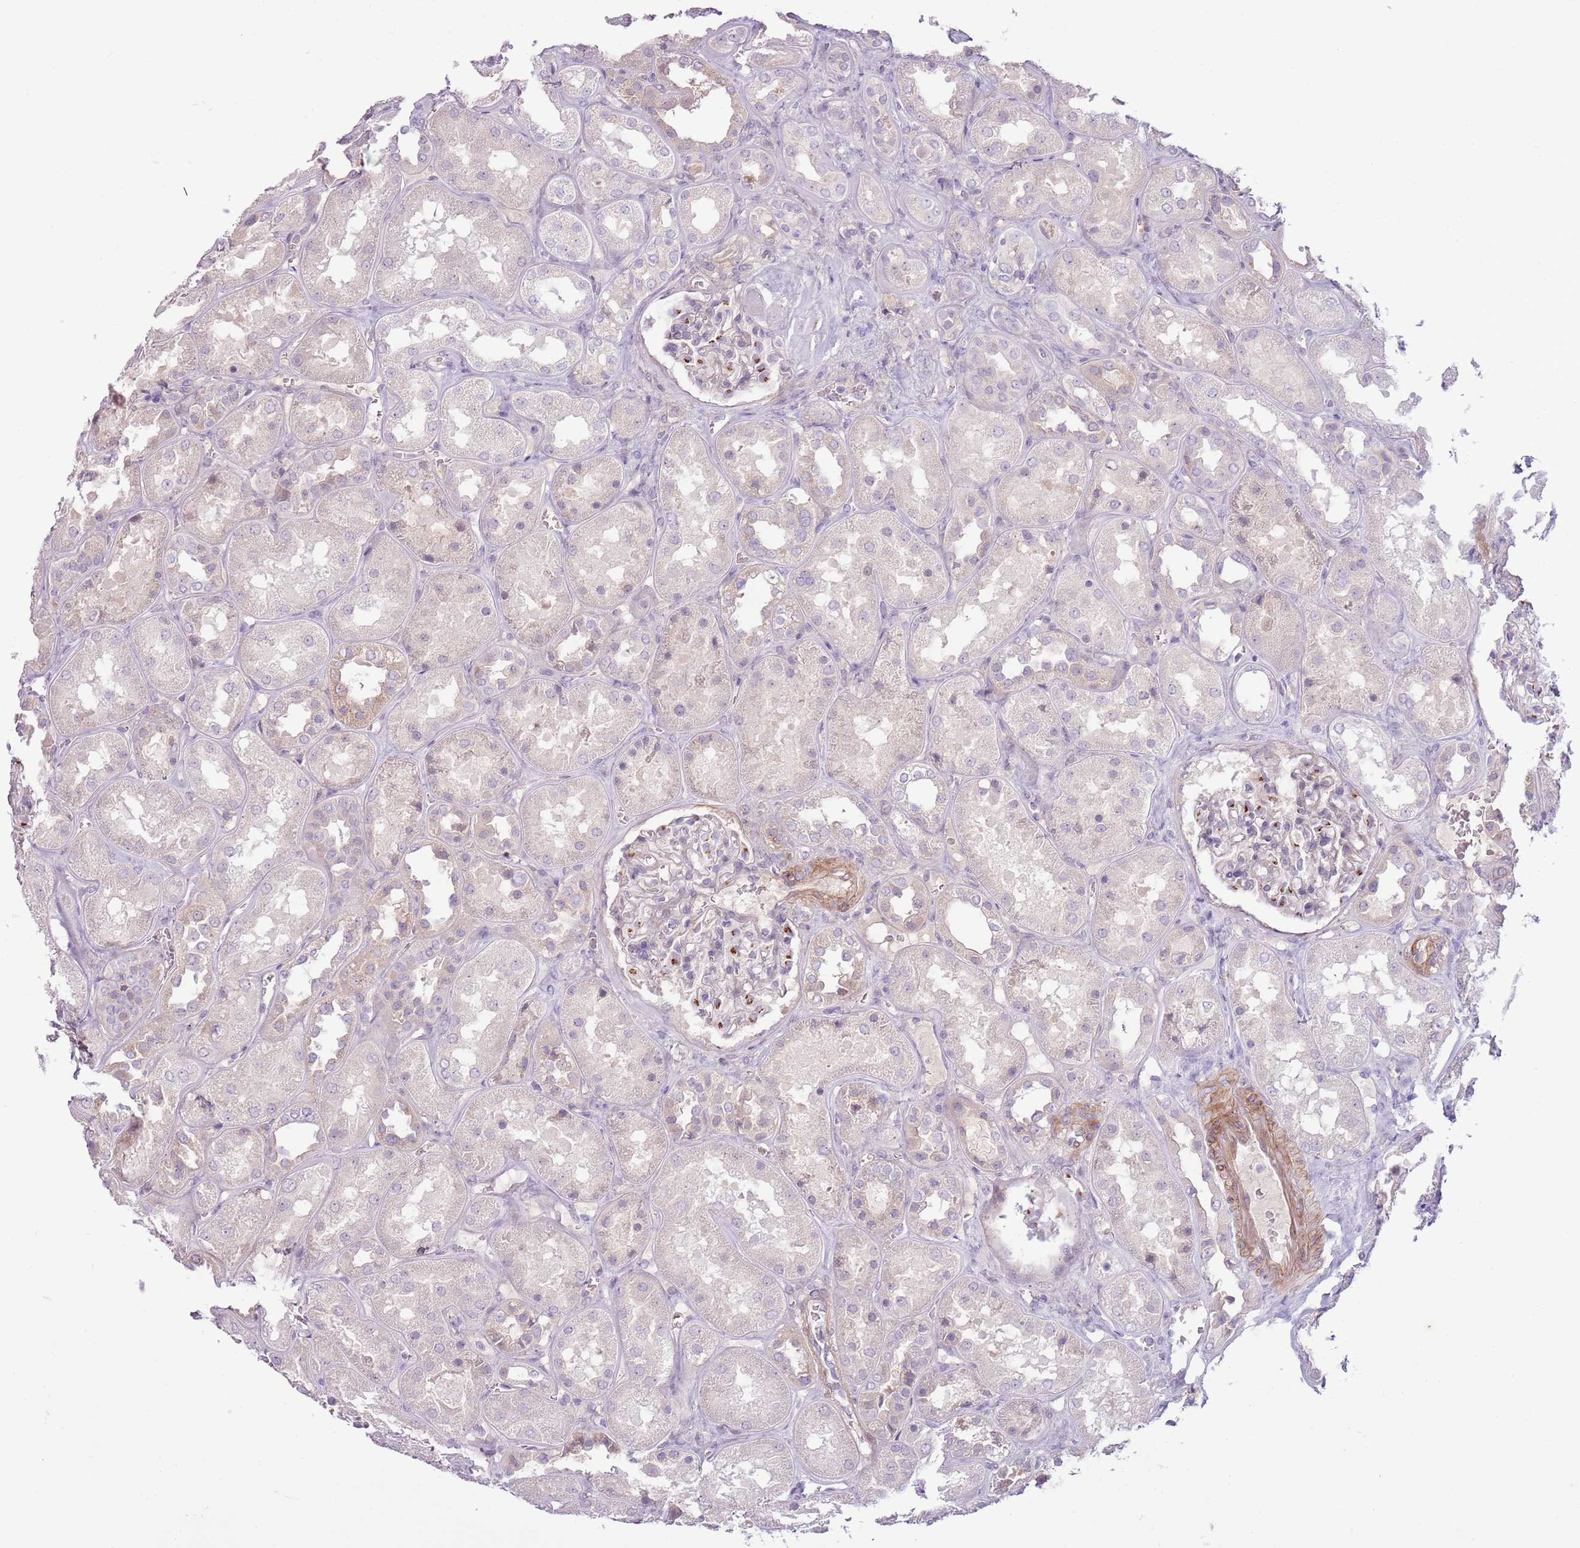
{"staining": {"intensity": "strong", "quantity": "<25%", "location": "cytoplasmic/membranous"}, "tissue": "kidney", "cell_type": "Cells in glomeruli", "image_type": "normal", "snomed": [{"axis": "morphology", "description": "Normal tissue, NOS"}, {"axis": "topography", "description": "Kidney"}], "caption": "The histopathology image displays staining of unremarkable kidney, revealing strong cytoplasmic/membranous protein positivity (brown color) within cells in glomeruli. (DAB IHC, brown staining for protein, blue staining for nuclei).", "gene": "MRO", "patient": {"sex": "male", "age": 70}}